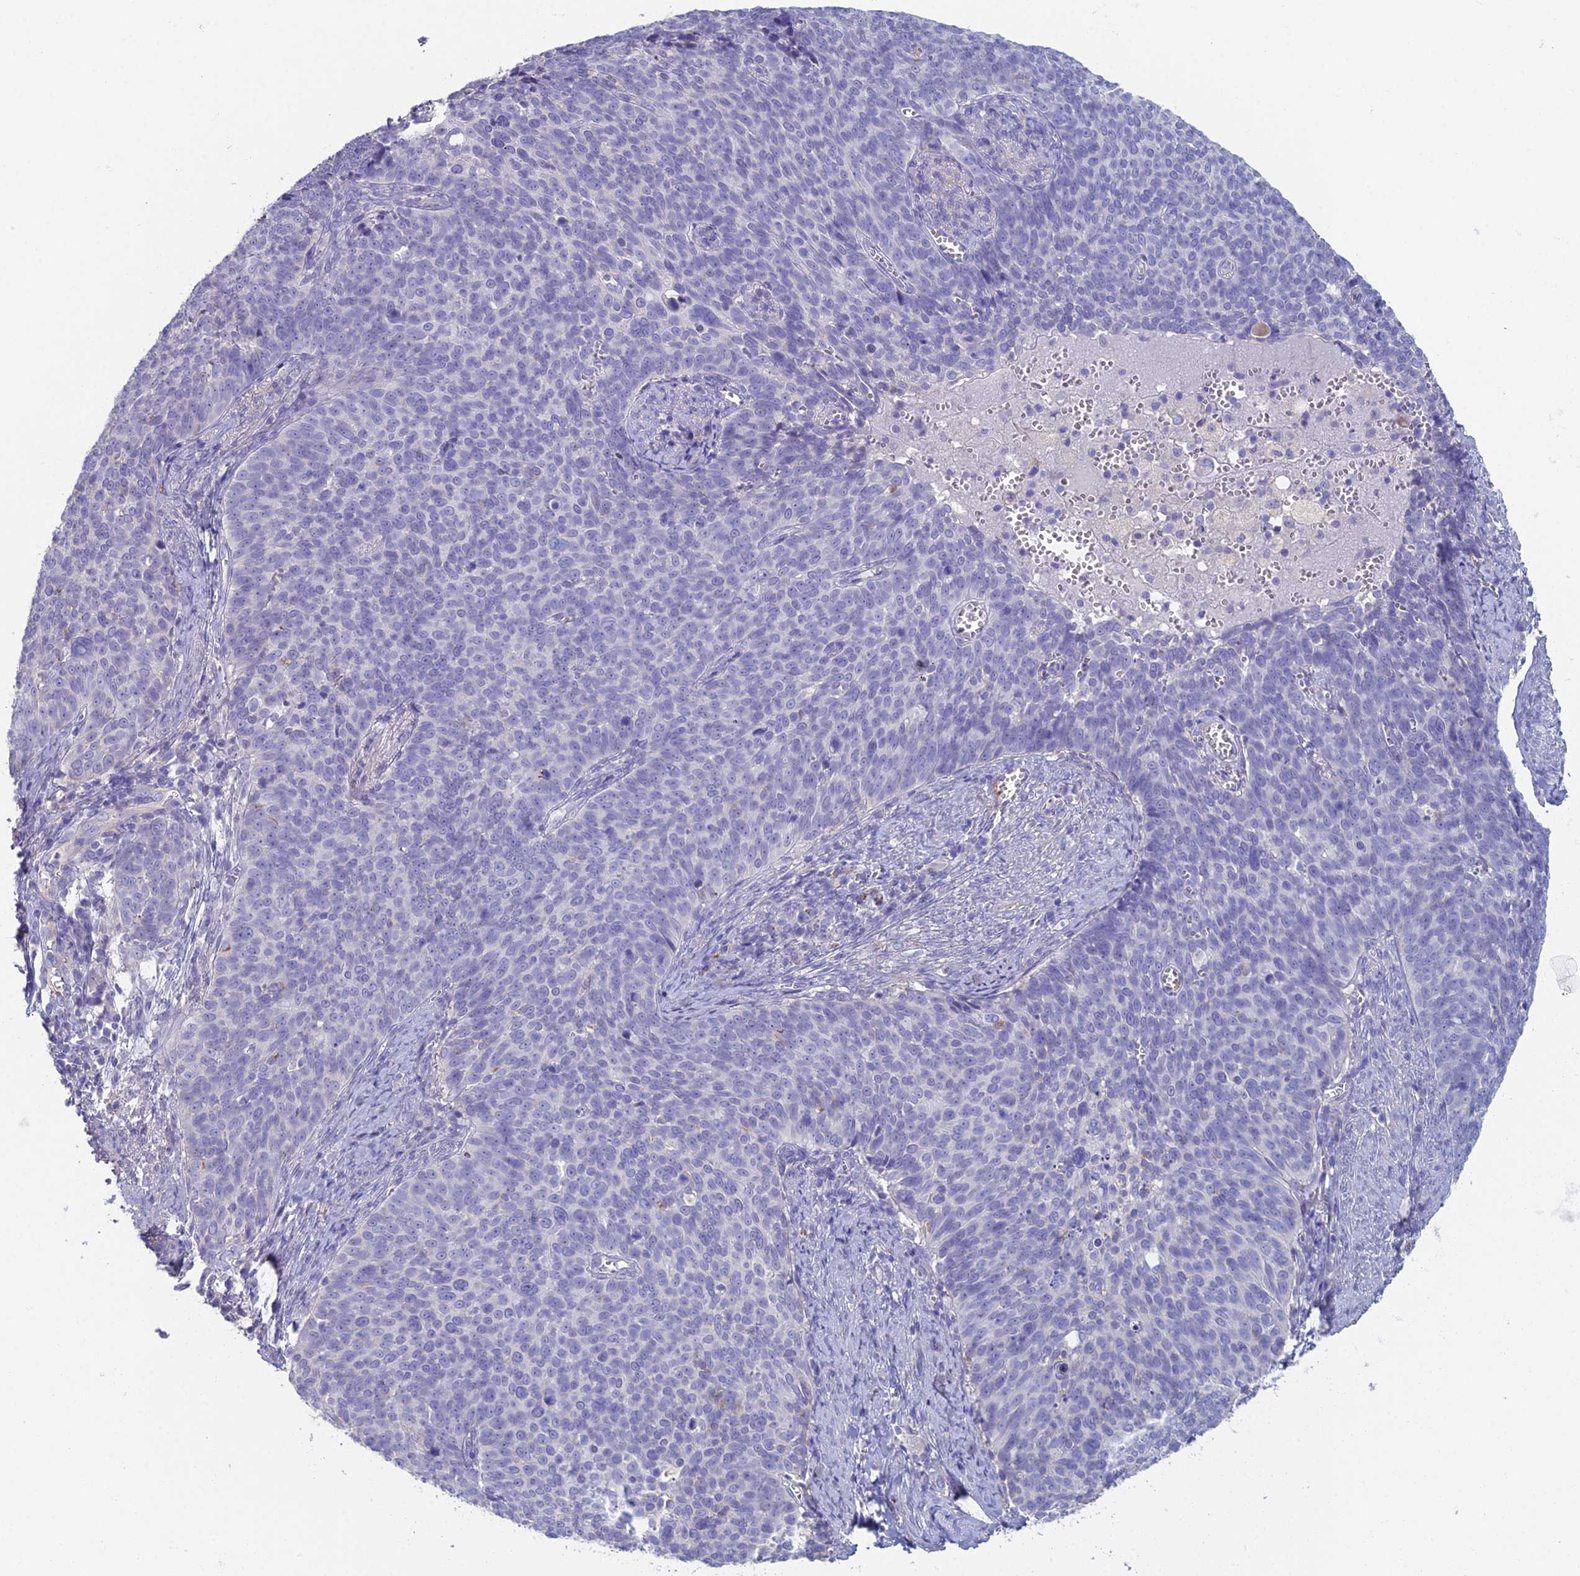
{"staining": {"intensity": "negative", "quantity": "none", "location": "none"}, "tissue": "cervical cancer", "cell_type": "Tumor cells", "image_type": "cancer", "snomed": [{"axis": "morphology", "description": "Normal tissue, NOS"}, {"axis": "morphology", "description": "Squamous cell carcinoma, NOS"}, {"axis": "topography", "description": "Cervix"}], "caption": "Tumor cells are negative for brown protein staining in cervical cancer (squamous cell carcinoma).", "gene": "NCAM1", "patient": {"sex": "female", "age": 39}}